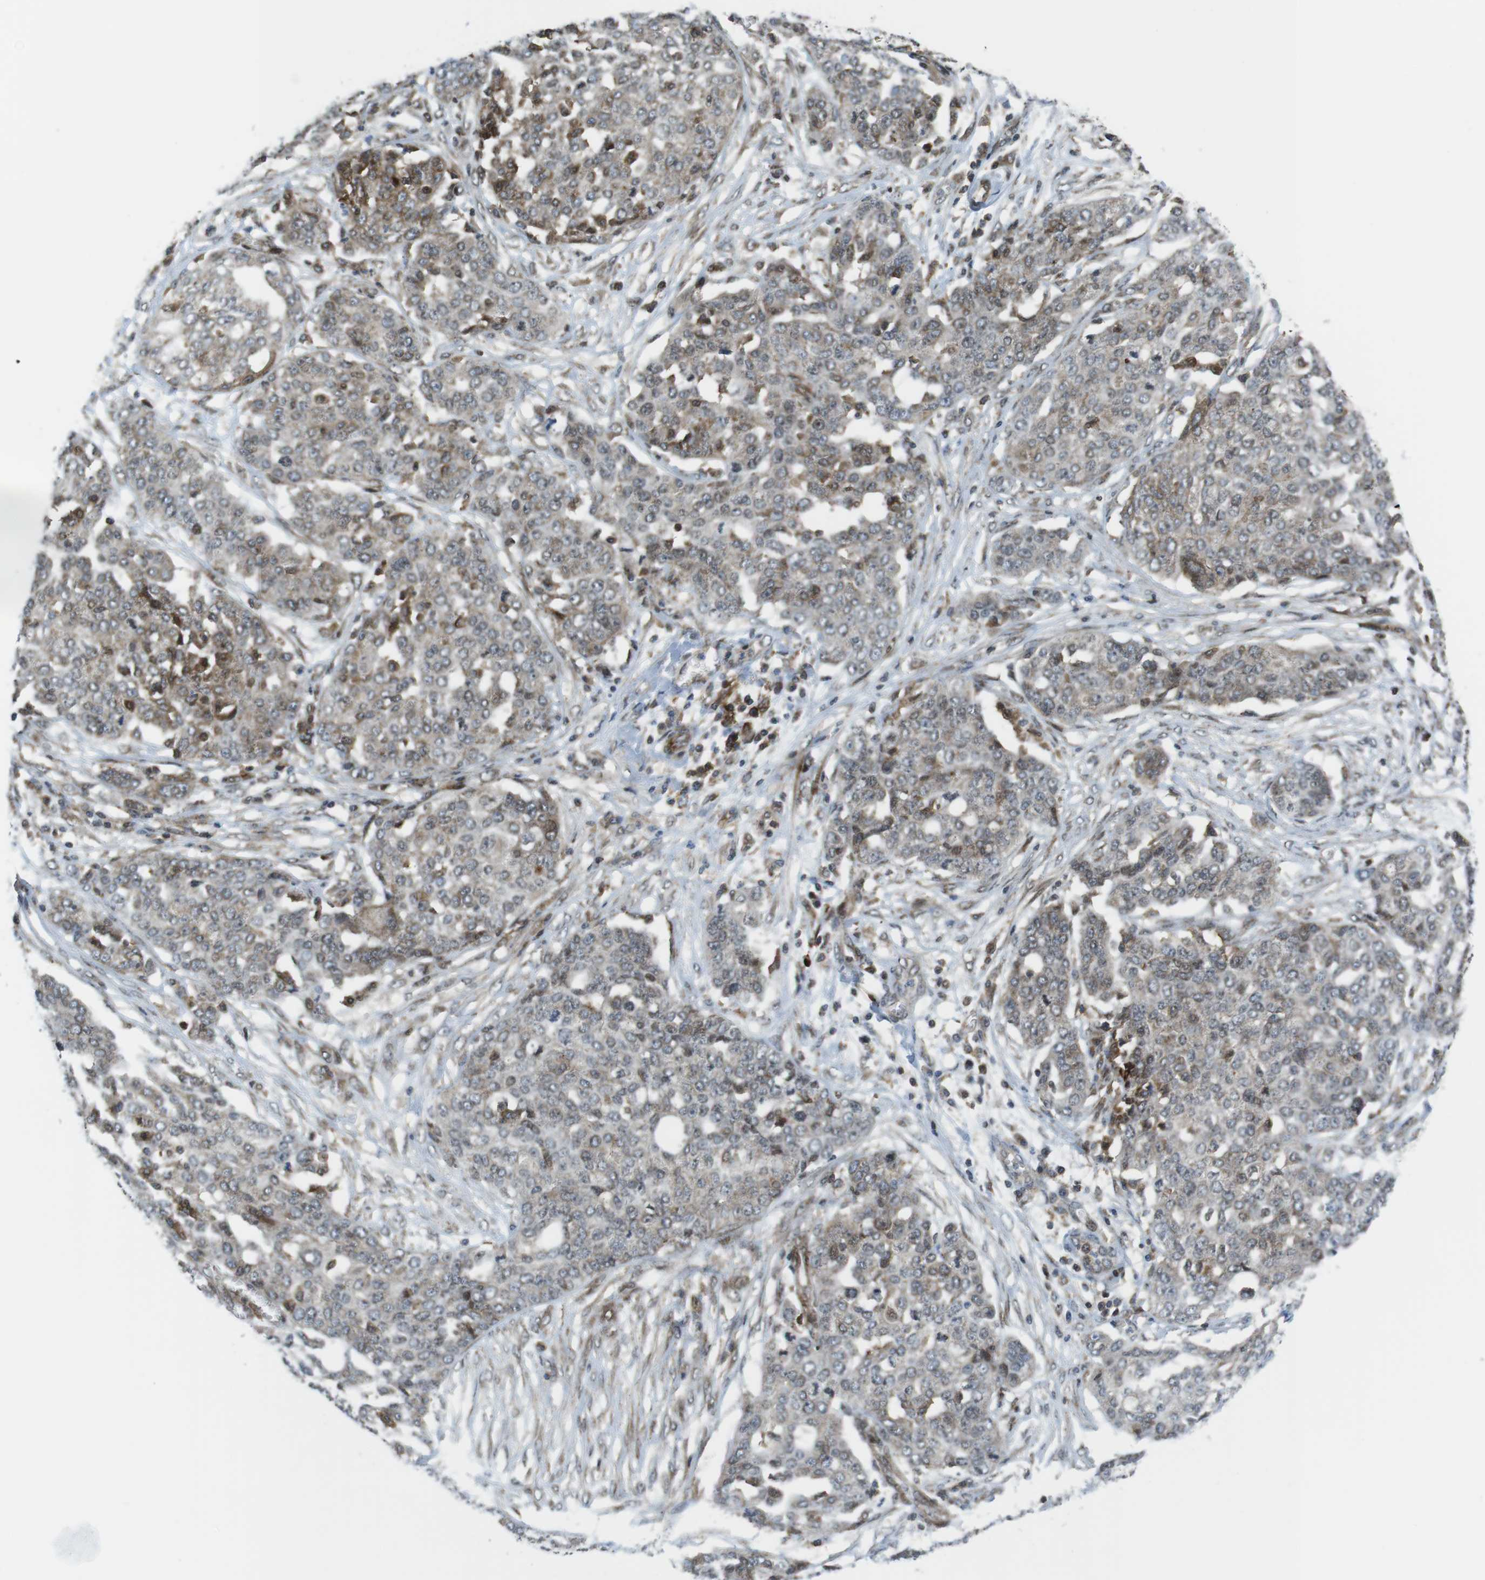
{"staining": {"intensity": "moderate", "quantity": "<25%", "location": "nuclear"}, "tissue": "ovarian cancer", "cell_type": "Tumor cells", "image_type": "cancer", "snomed": [{"axis": "morphology", "description": "Cystadenocarcinoma, serous, NOS"}, {"axis": "topography", "description": "Soft tissue"}, {"axis": "topography", "description": "Ovary"}], "caption": "Serous cystadenocarcinoma (ovarian) stained for a protein exhibits moderate nuclear positivity in tumor cells.", "gene": "CUL7", "patient": {"sex": "female", "age": 57}}